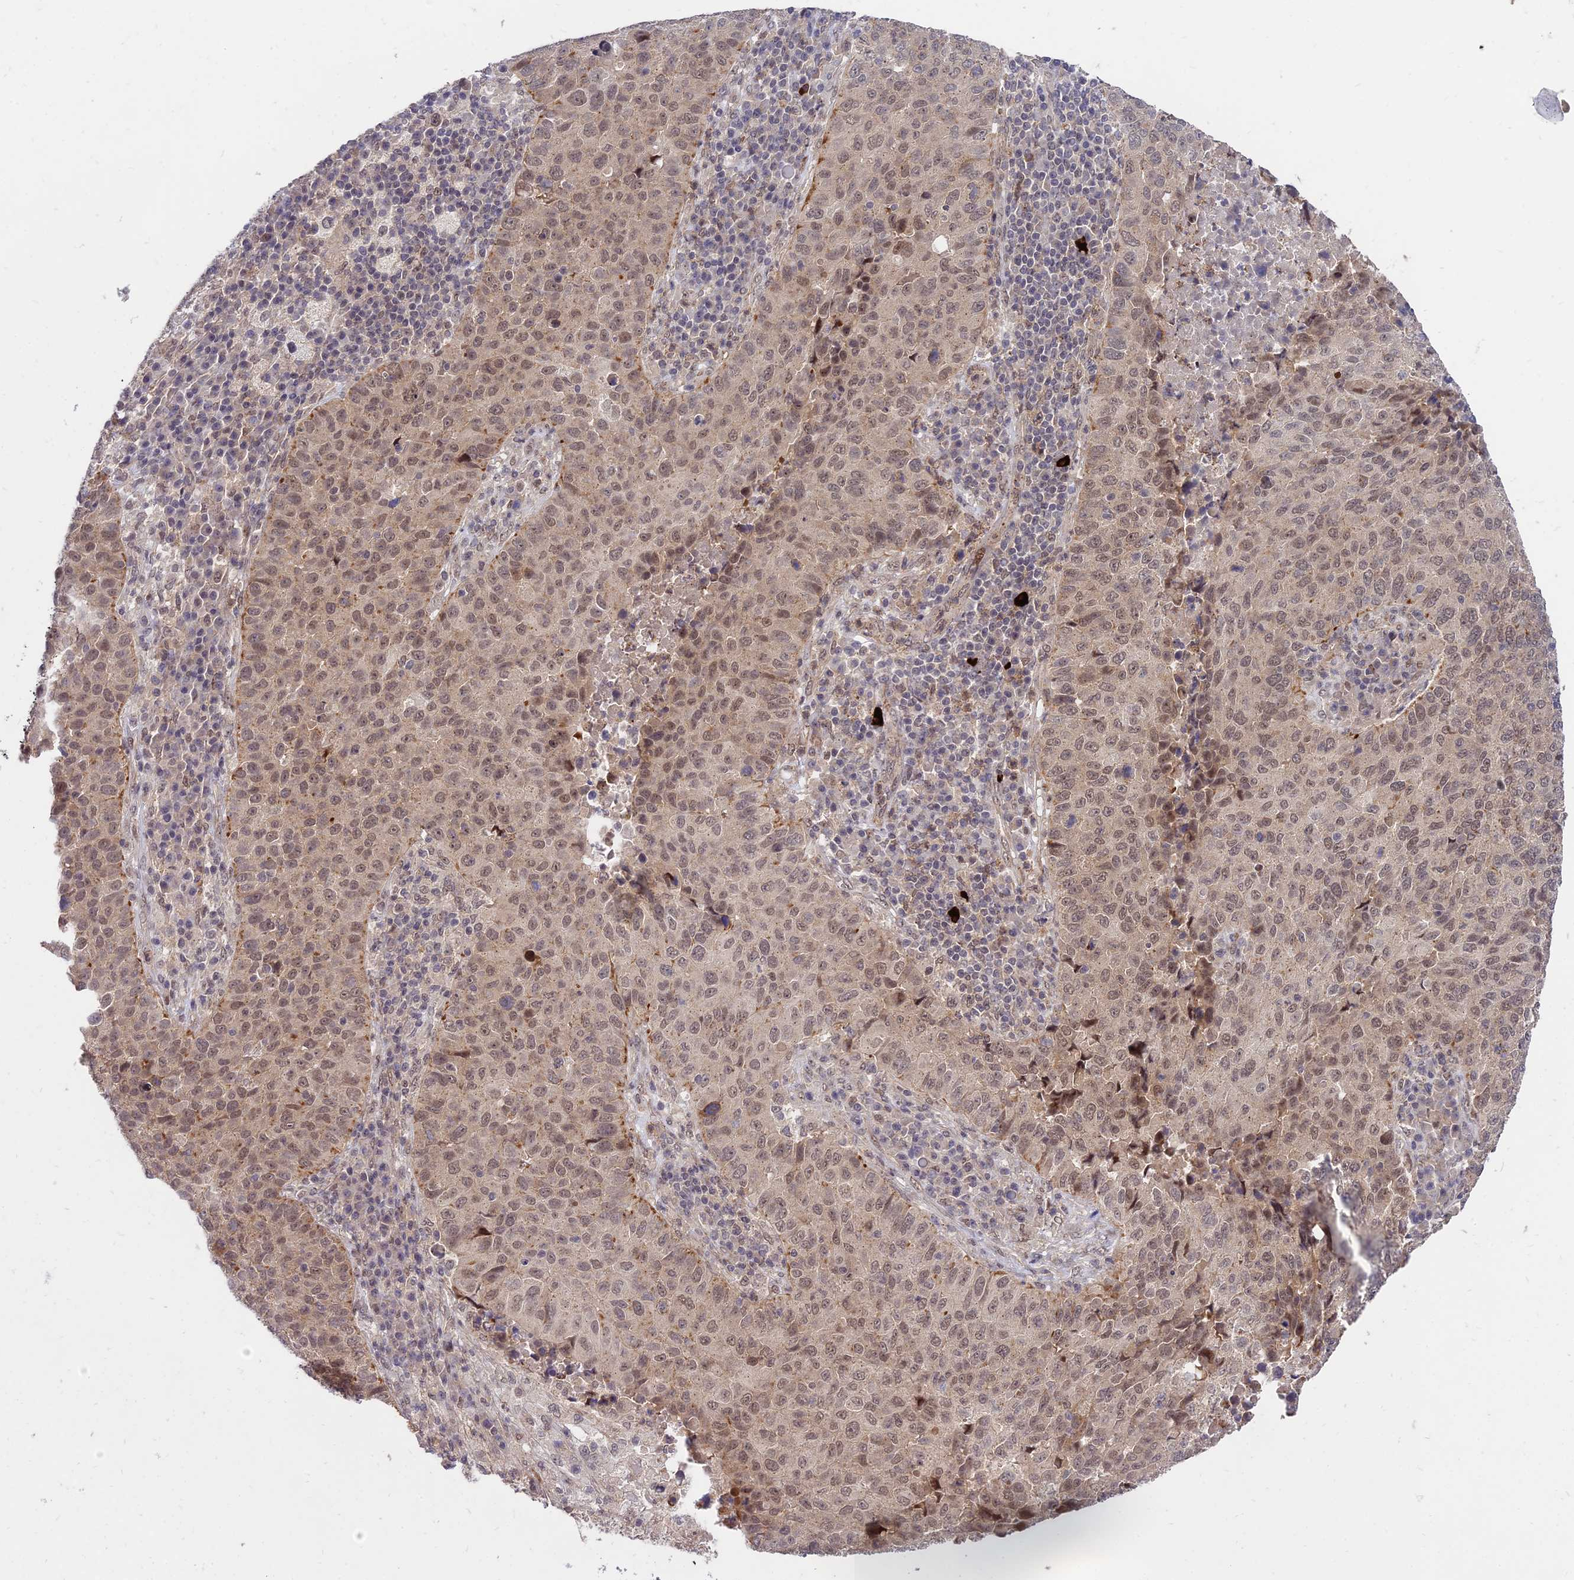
{"staining": {"intensity": "moderate", "quantity": ">75%", "location": "nuclear"}, "tissue": "lung cancer", "cell_type": "Tumor cells", "image_type": "cancer", "snomed": [{"axis": "morphology", "description": "Squamous cell carcinoma, NOS"}, {"axis": "topography", "description": "Lung"}], "caption": "Protein expression analysis of lung cancer (squamous cell carcinoma) shows moderate nuclear expression in approximately >75% of tumor cells. The staining was performed using DAB (3,3'-diaminobenzidine), with brown indicating positive protein expression. Nuclei are stained blue with hematoxylin.", "gene": "ZNF85", "patient": {"sex": "male", "age": 73}}